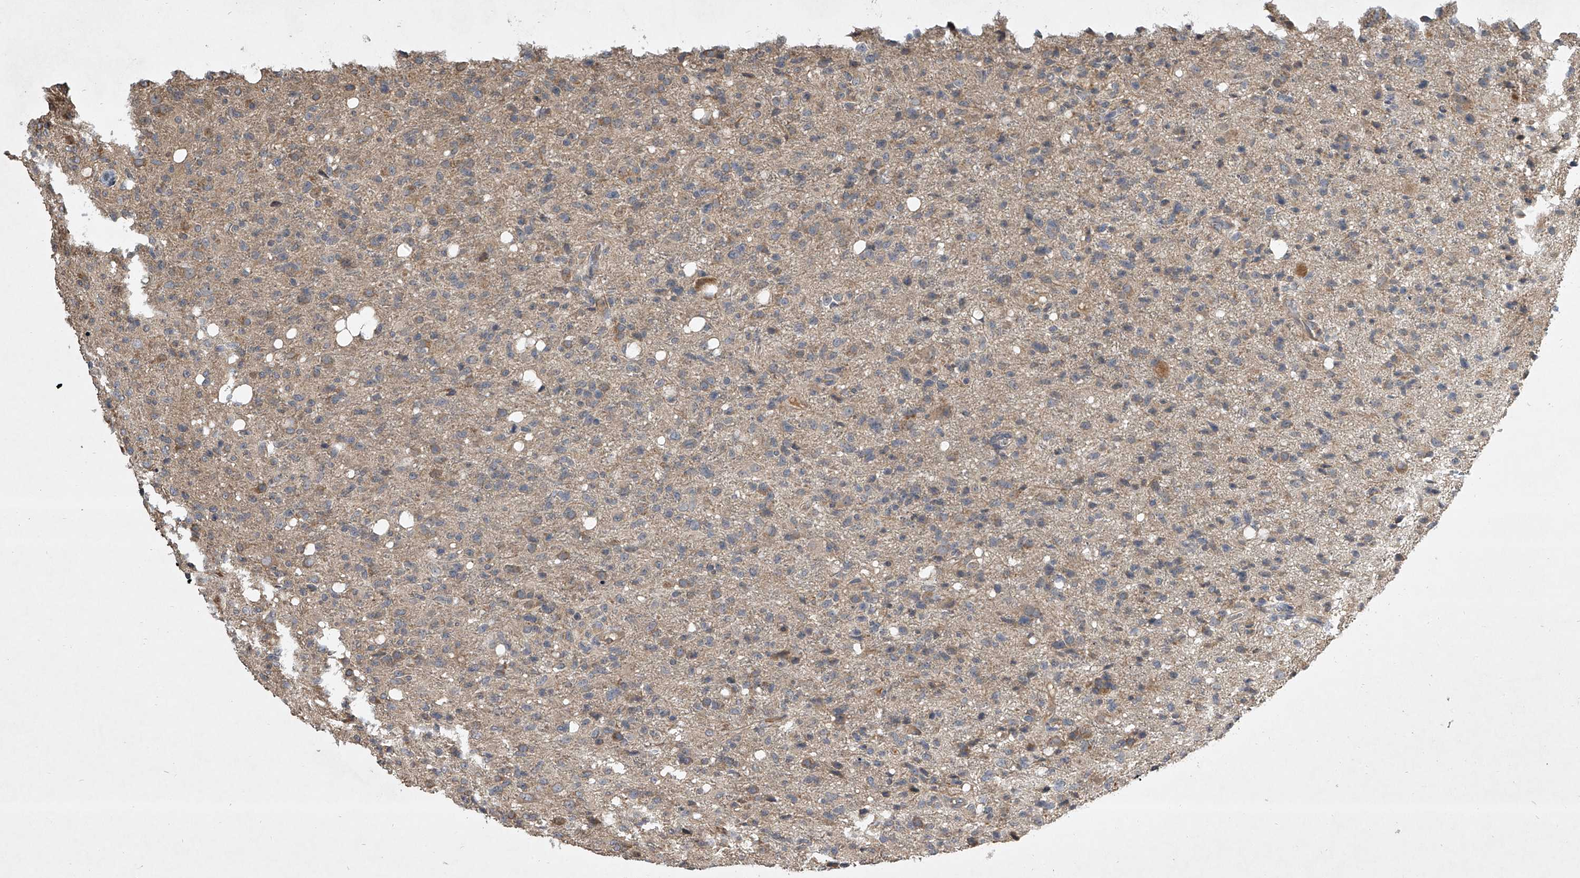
{"staining": {"intensity": "moderate", "quantity": "<25%", "location": "cytoplasmic/membranous"}, "tissue": "glioma", "cell_type": "Tumor cells", "image_type": "cancer", "snomed": [{"axis": "morphology", "description": "Glioma, malignant, High grade"}, {"axis": "topography", "description": "Brain"}], "caption": "An image showing moderate cytoplasmic/membranous expression in approximately <25% of tumor cells in malignant glioma (high-grade), as visualized by brown immunohistochemical staining.", "gene": "NFS1", "patient": {"sex": "female", "age": 57}}